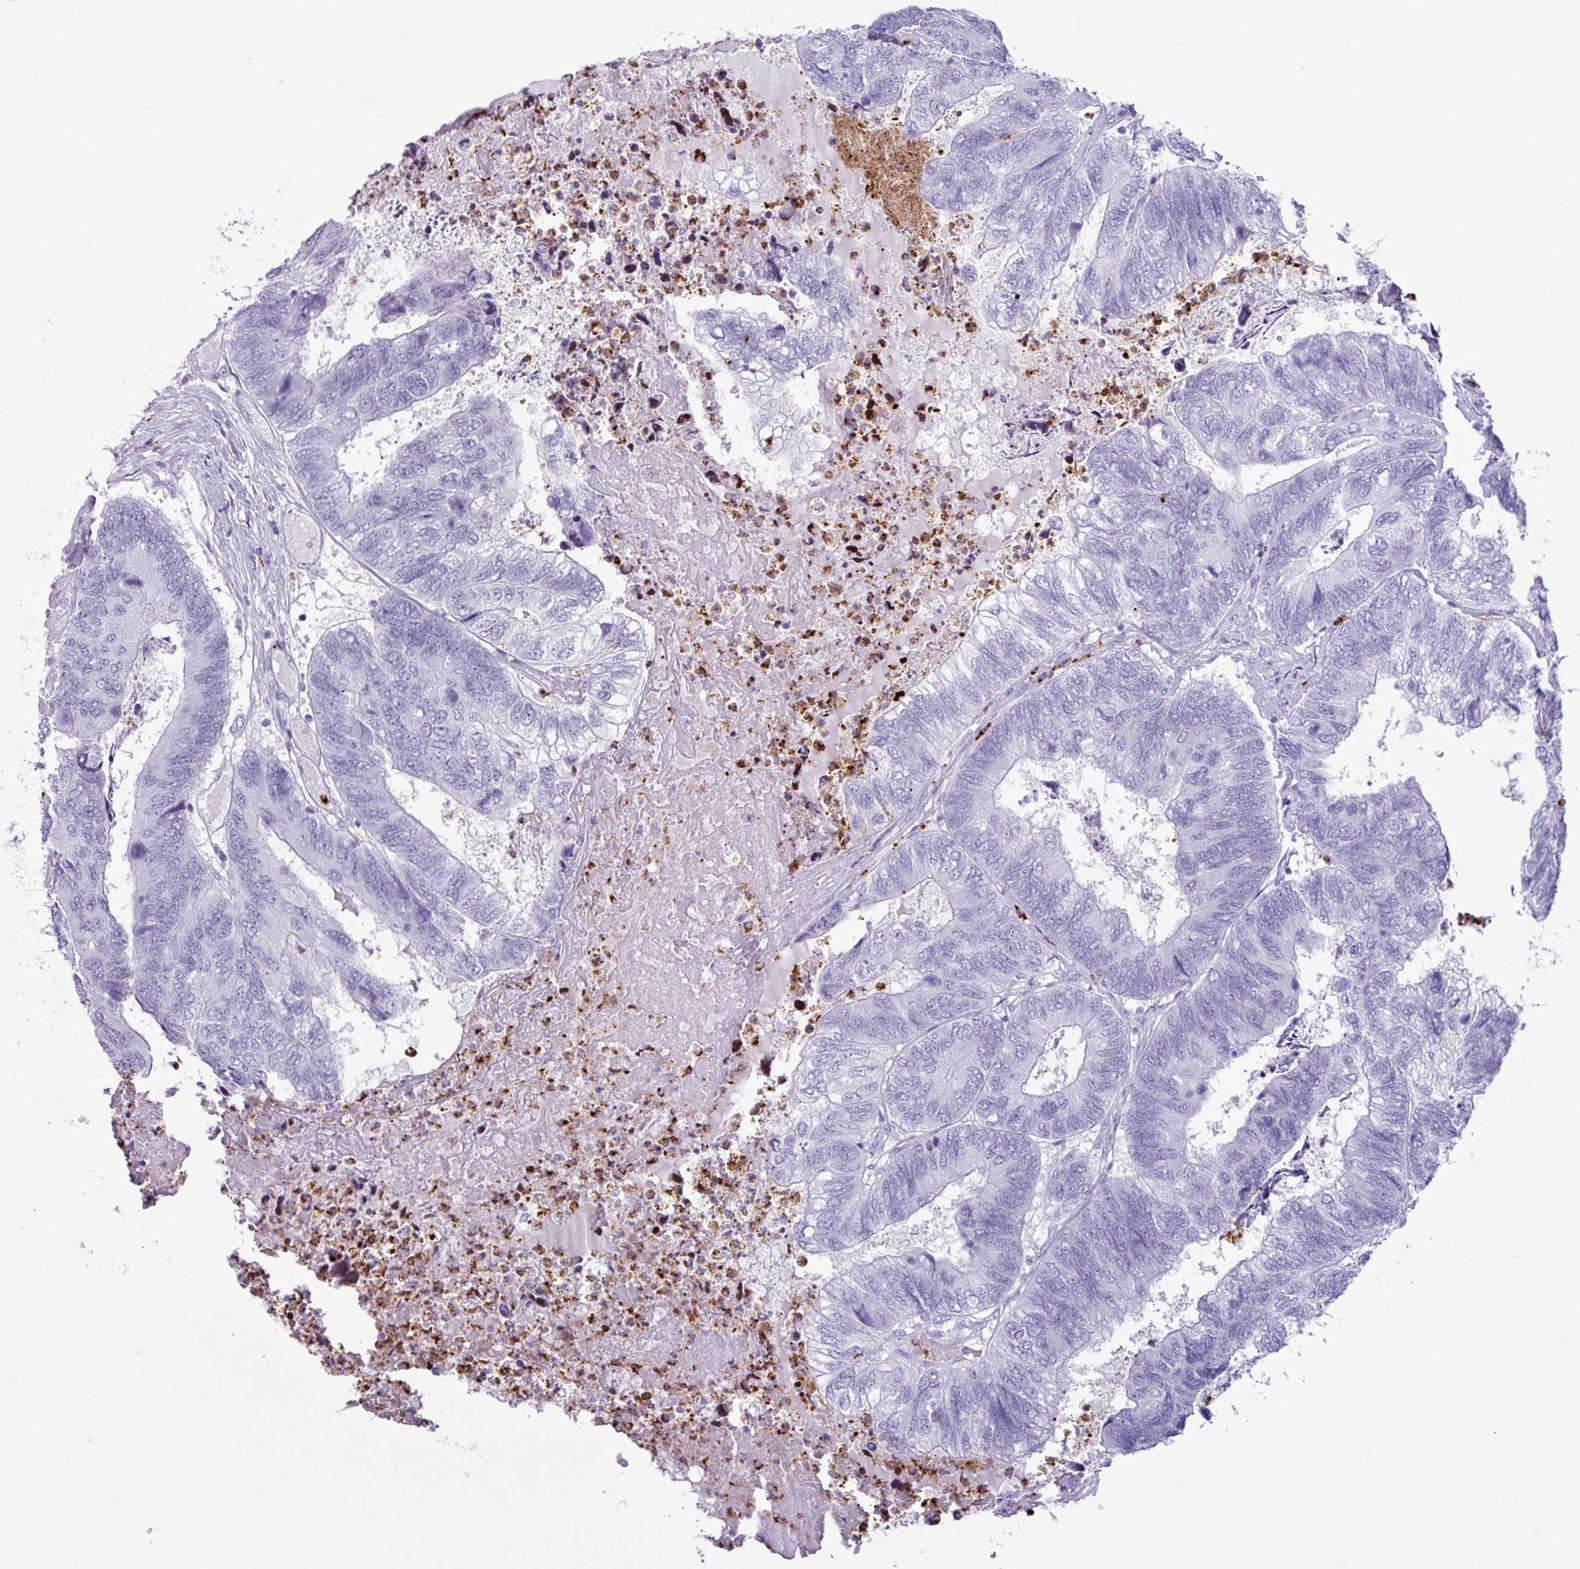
{"staining": {"intensity": "negative", "quantity": "none", "location": "none"}, "tissue": "colorectal cancer", "cell_type": "Tumor cells", "image_type": "cancer", "snomed": [{"axis": "morphology", "description": "Adenocarcinoma, NOS"}, {"axis": "topography", "description": "Colon"}], "caption": "Immunohistochemistry (IHC) photomicrograph of neoplastic tissue: human adenocarcinoma (colorectal) stained with DAB demonstrates no significant protein expression in tumor cells.", "gene": "TMEM178A", "patient": {"sex": "female", "age": 67}}